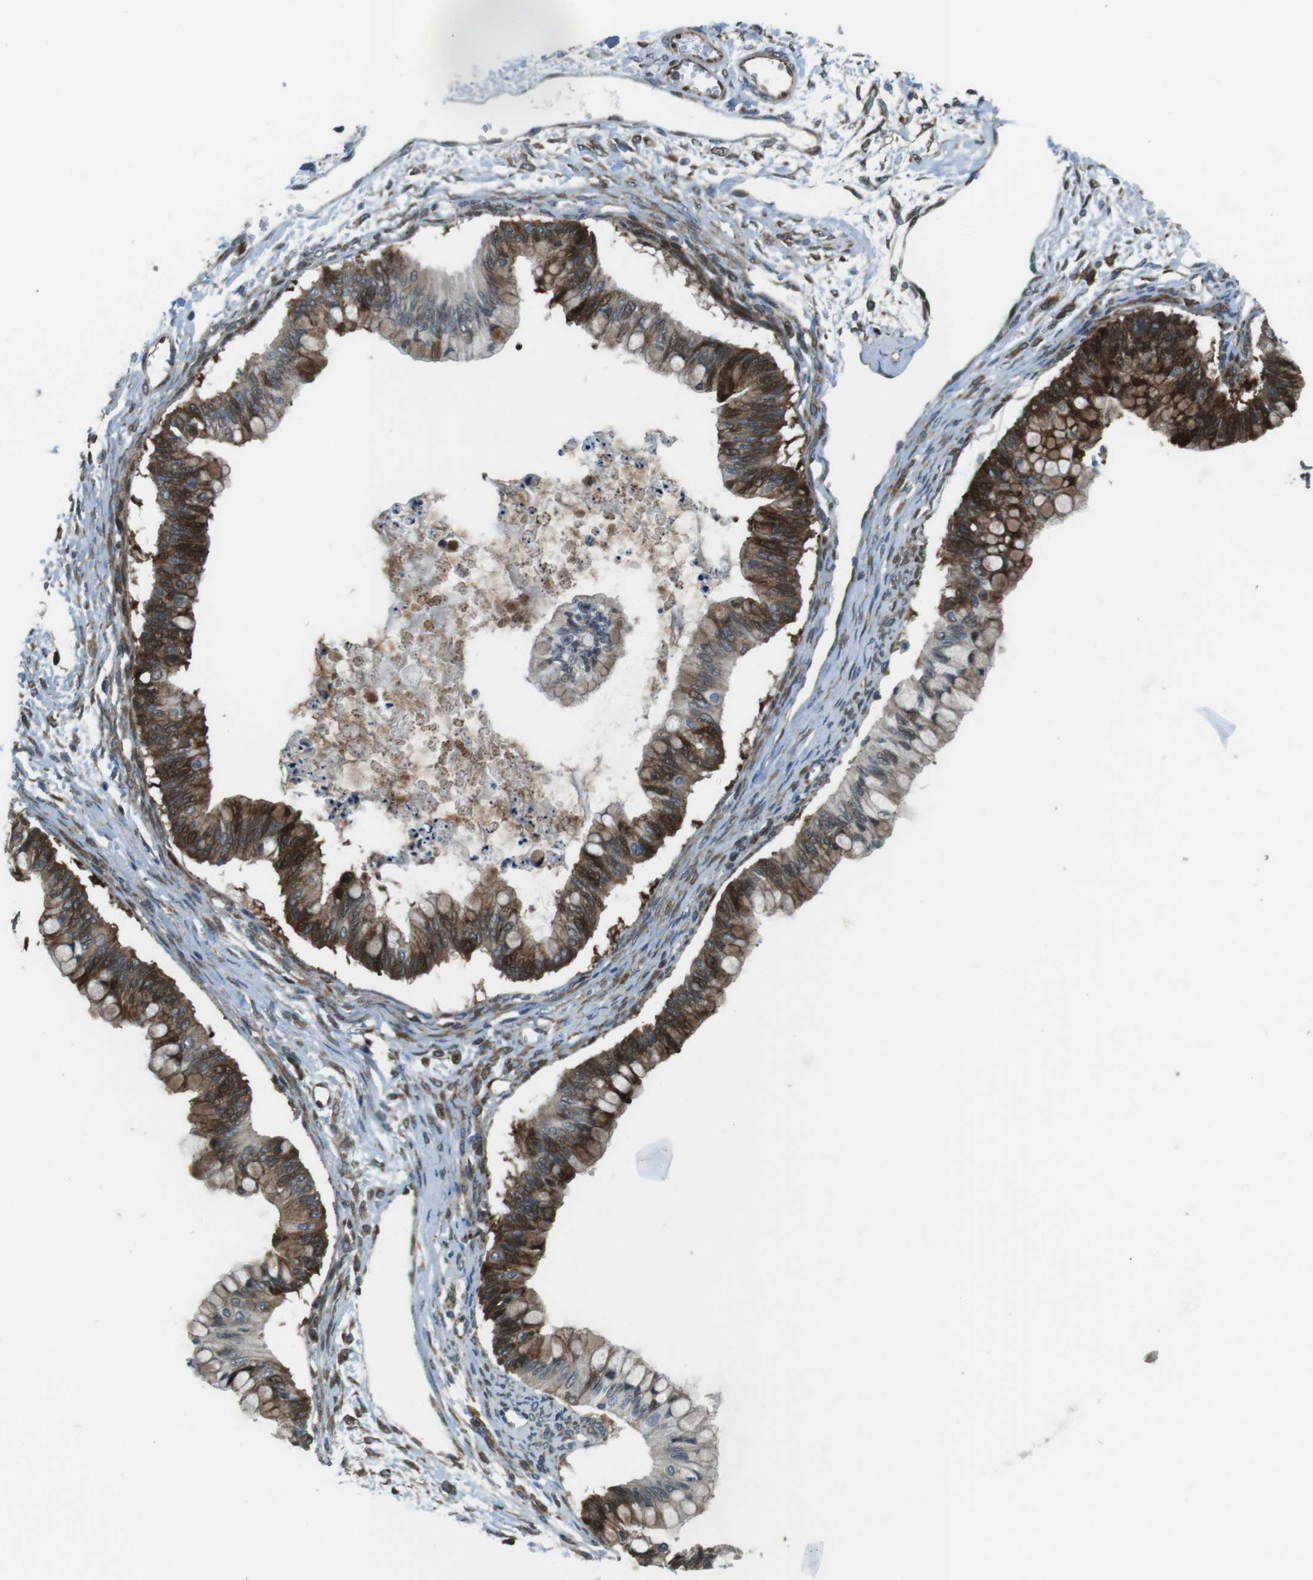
{"staining": {"intensity": "strong", "quantity": "25%-75%", "location": "cytoplasmic/membranous"}, "tissue": "ovarian cancer", "cell_type": "Tumor cells", "image_type": "cancer", "snomed": [{"axis": "morphology", "description": "Cystadenocarcinoma, mucinous, NOS"}, {"axis": "topography", "description": "Ovary"}], "caption": "About 25%-75% of tumor cells in human ovarian cancer show strong cytoplasmic/membranous protein expression as visualized by brown immunohistochemical staining.", "gene": "ZNF330", "patient": {"sex": "female", "age": 57}}